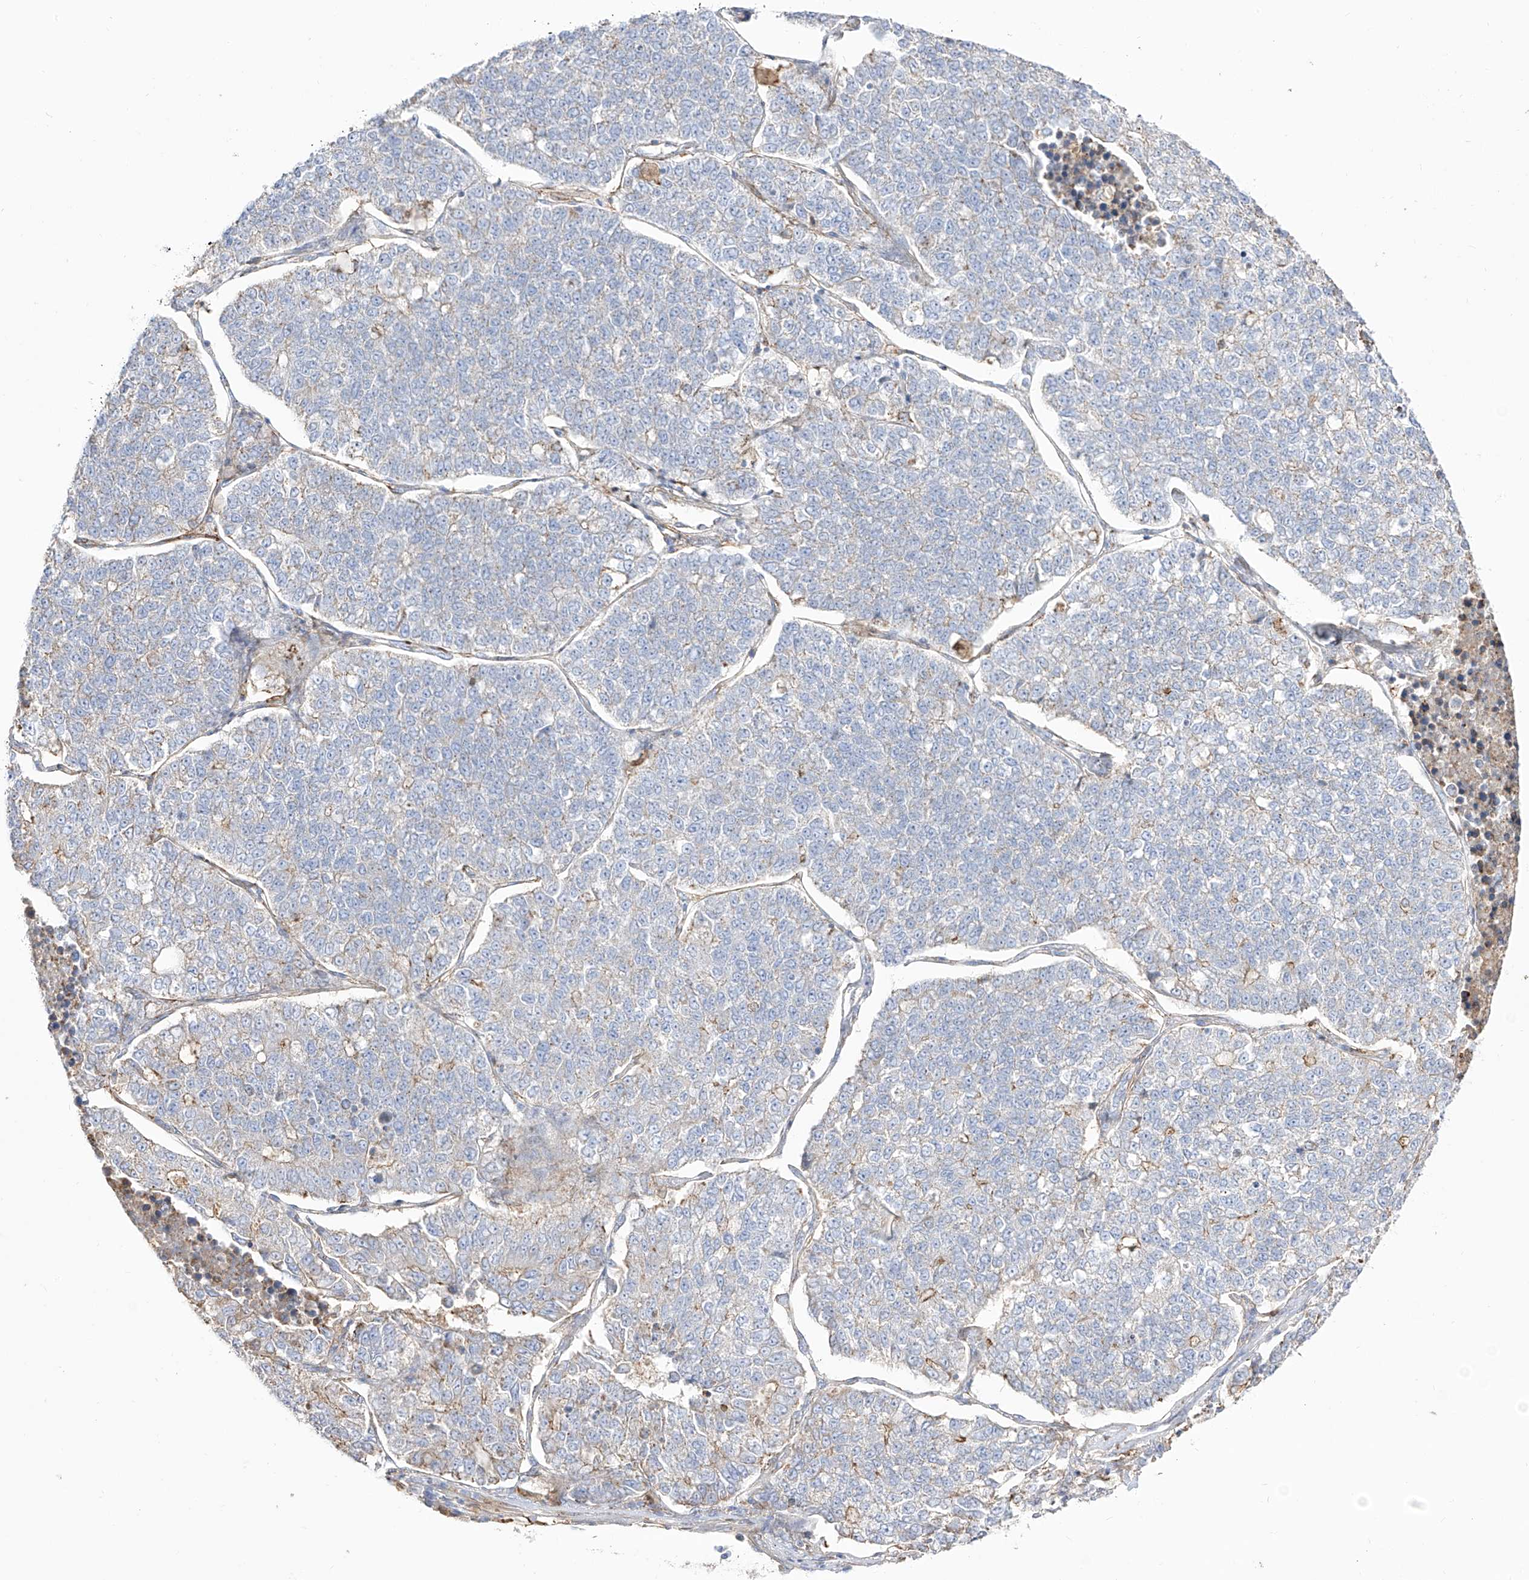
{"staining": {"intensity": "negative", "quantity": "none", "location": "none"}, "tissue": "lung cancer", "cell_type": "Tumor cells", "image_type": "cancer", "snomed": [{"axis": "morphology", "description": "Adenocarcinoma, NOS"}, {"axis": "topography", "description": "Lung"}], "caption": "Lung adenocarcinoma was stained to show a protein in brown. There is no significant staining in tumor cells. Brightfield microscopy of immunohistochemistry stained with DAB (3,3'-diaminobenzidine) (brown) and hematoxylin (blue), captured at high magnification.", "gene": "ZGRF1", "patient": {"sex": "male", "age": 49}}